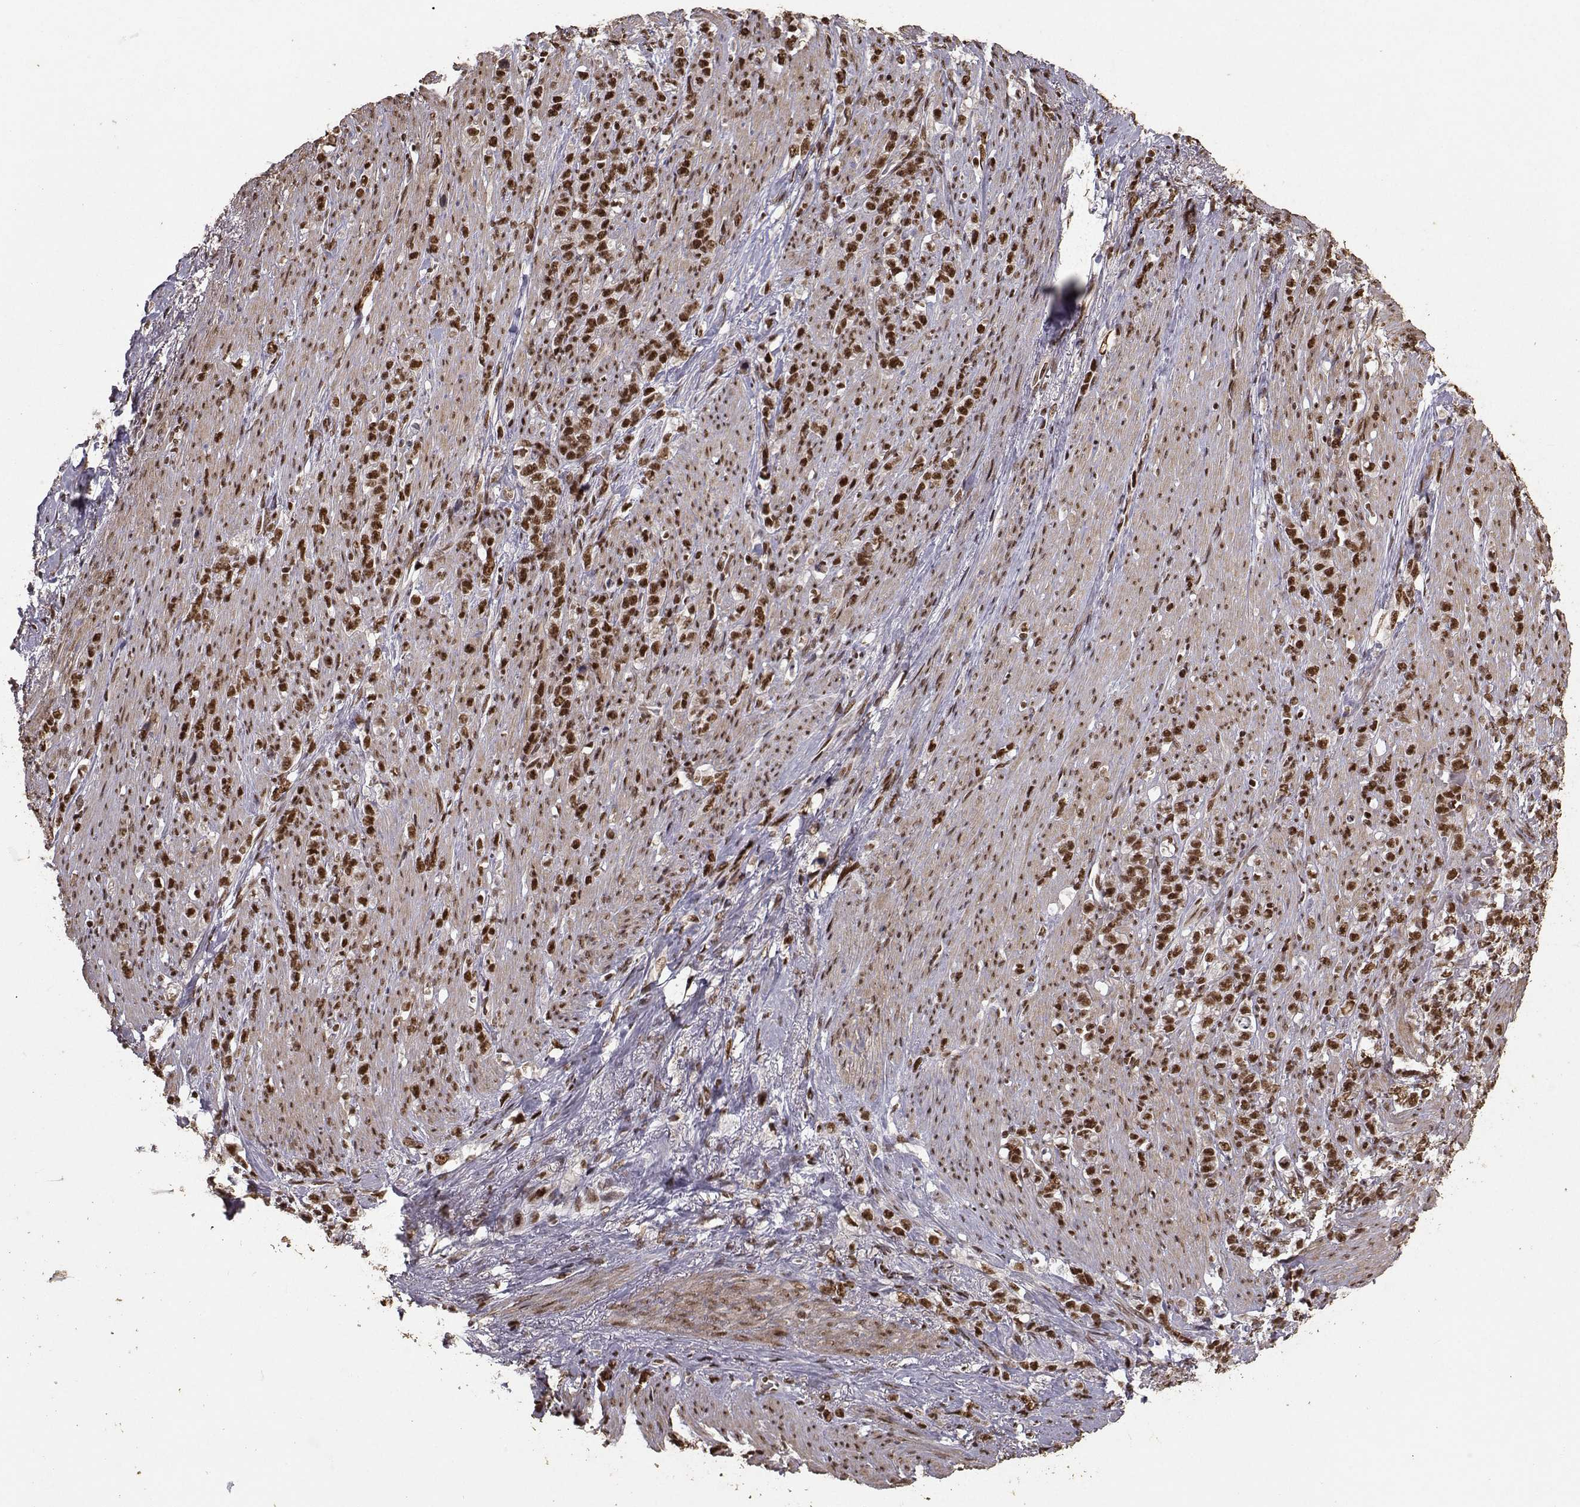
{"staining": {"intensity": "strong", "quantity": ">75%", "location": "nuclear"}, "tissue": "stomach cancer", "cell_type": "Tumor cells", "image_type": "cancer", "snomed": [{"axis": "morphology", "description": "Adenocarcinoma, NOS"}, {"axis": "topography", "description": "Stomach, lower"}], "caption": "Immunohistochemistry (IHC) staining of adenocarcinoma (stomach), which exhibits high levels of strong nuclear positivity in about >75% of tumor cells indicating strong nuclear protein staining. The staining was performed using DAB (brown) for protein detection and nuclei were counterstained in hematoxylin (blue).", "gene": "SF1", "patient": {"sex": "male", "age": 88}}